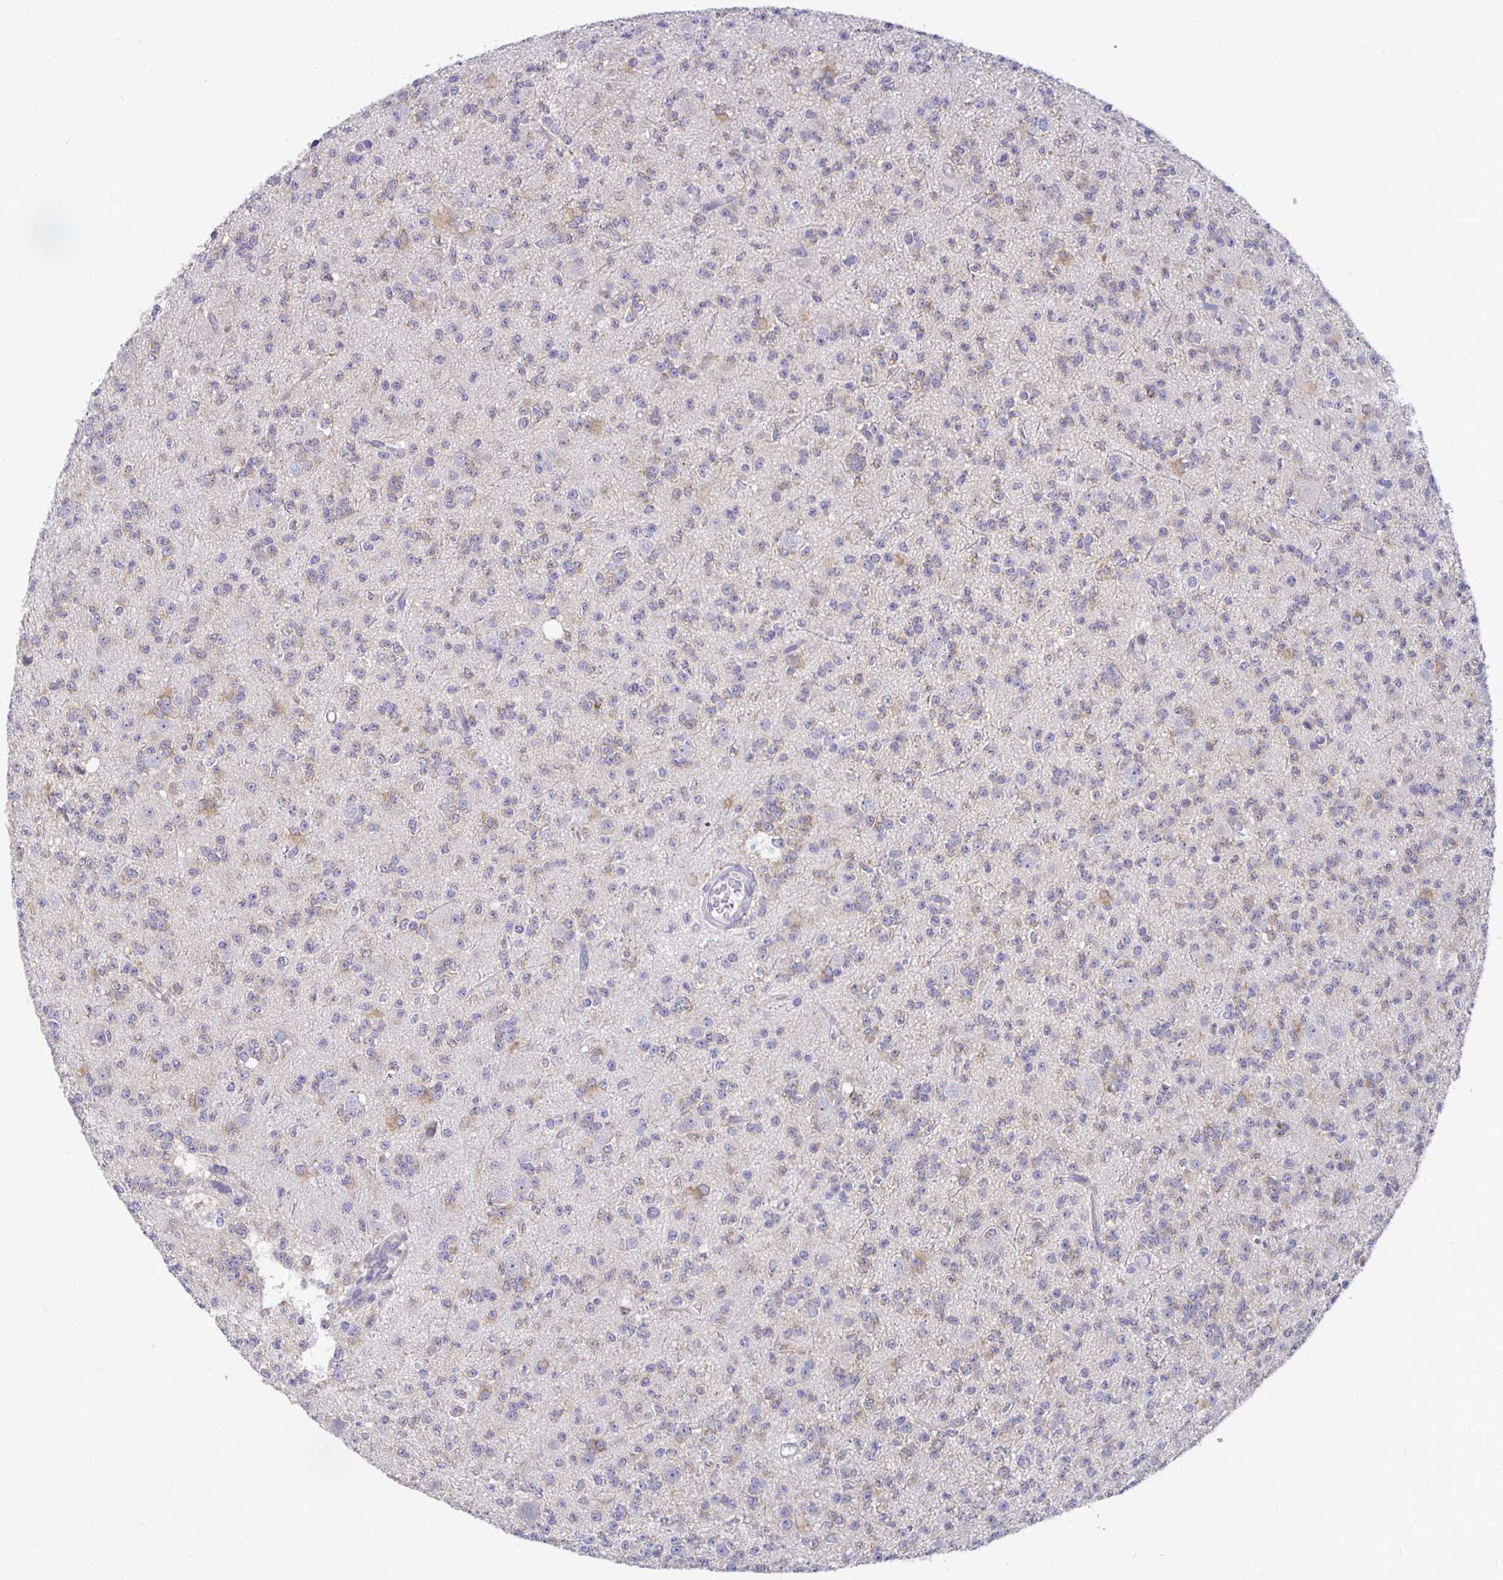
{"staining": {"intensity": "weak", "quantity": "<25%", "location": "cytoplasmic/membranous"}, "tissue": "glioma", "cell_type": "Tumor cells", "image_type": "cancer", "snomed": [{"axis": "morphology", "description": "Glioma, malignant, High grade"}, {"axis": "topography", "description": "Brain"}], "caption": "A histopathology image of malignant high-grade glioma stained for a protein demonstrates no brown staining in tumor cells. (DAB immunohistochemistry (IHC), high magnification).", "gene": "DNAI2", "patient": {"sex": "male", "age": 36}}